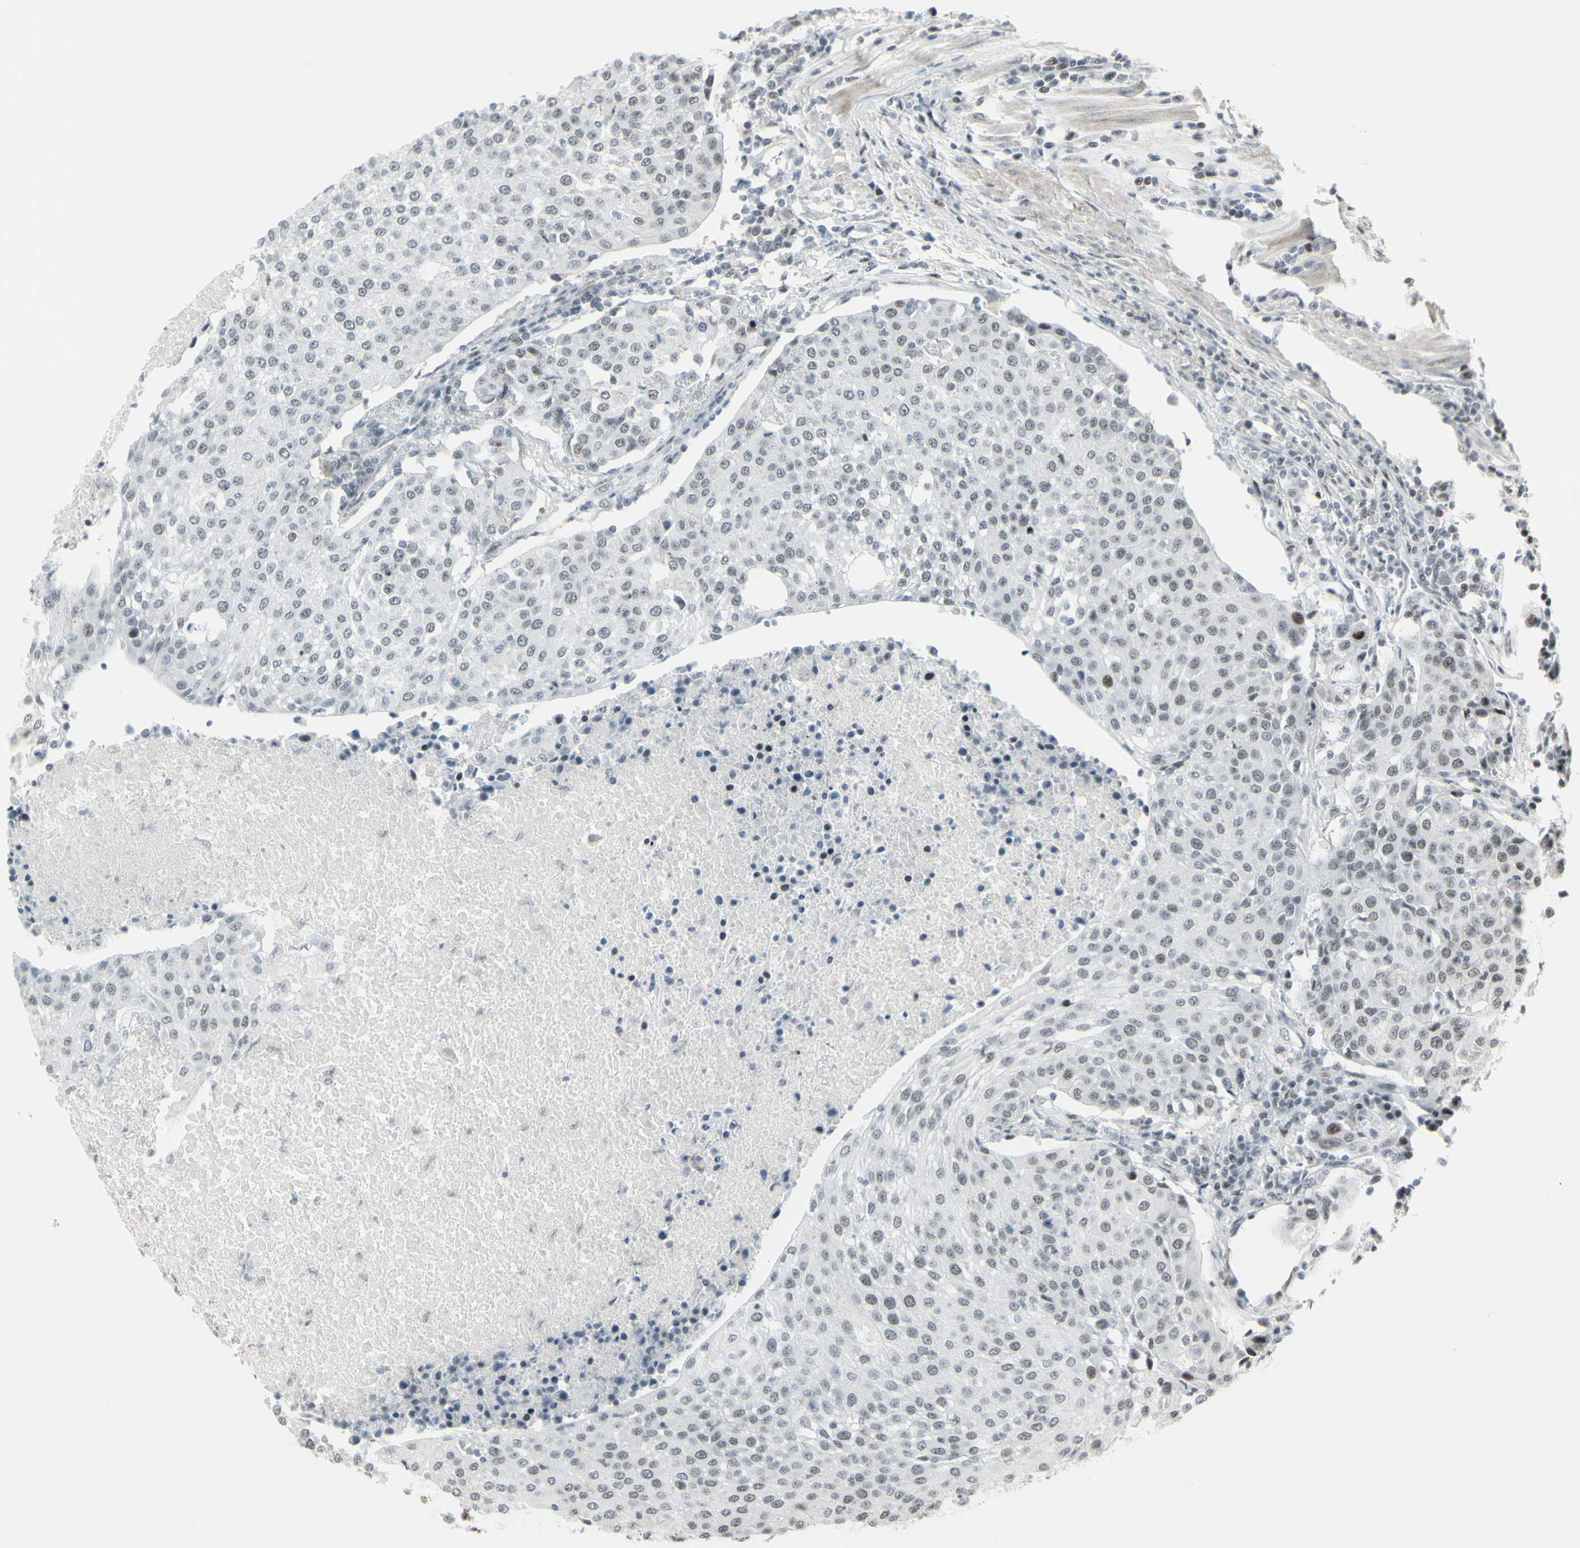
{"staining": {"intensity": "moderate", "quantity": "<25%", "location": "nuclear"}, "tissue": "urothelial cancer", "cell_type": "Tumor cells", "image_type": "cancer", "snomed": [{"axis": "morphology", "description": "Urothelial carcinoma, High grade"}, {"axis": "topography", "description": "Urinary bladder"}], "caption": "Protein analysis of urothelial cancer tissue shows moderate nuclear staining in about <25% of tumor cells.", "gene": "SUPT6H", "patient": {"sex": "female", "age": 85}}